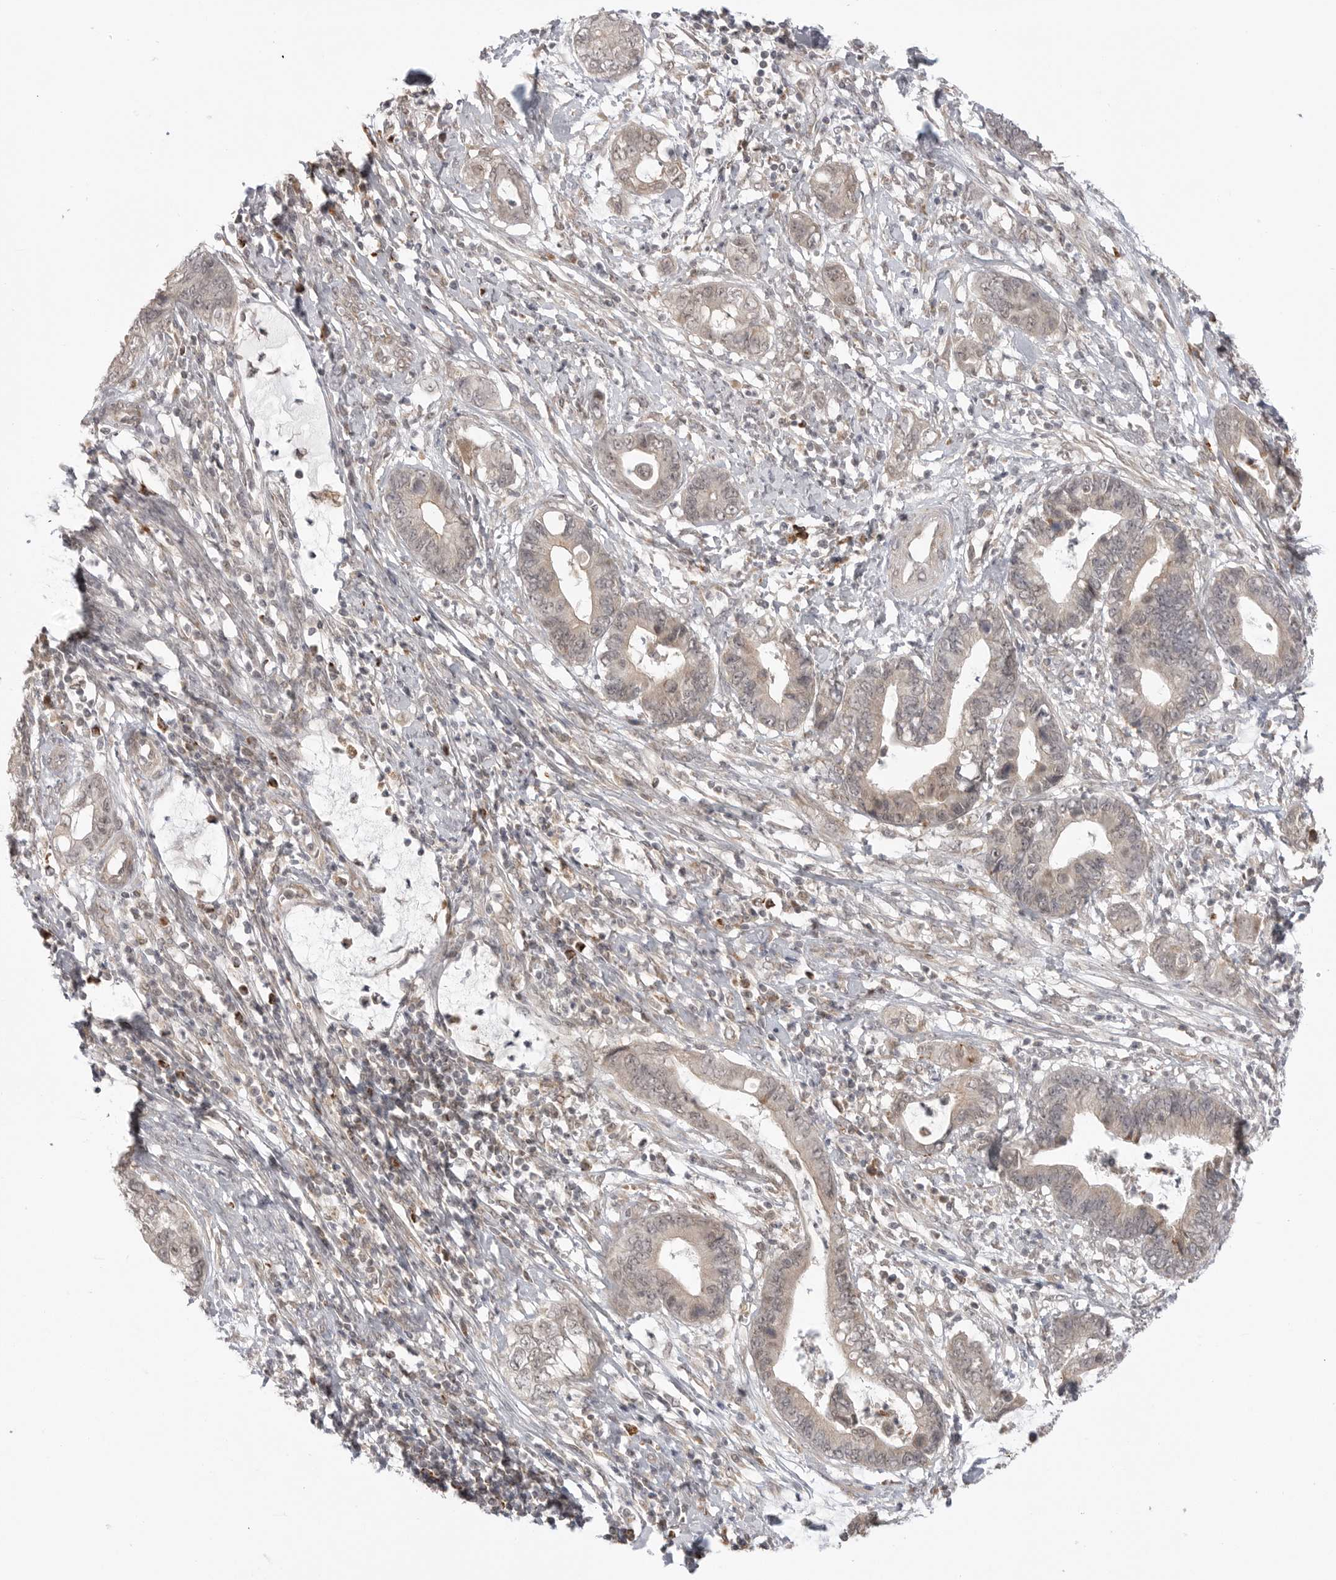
{"staining": {"intensity": "weak", "quantity": "<25%", "location": "nuclear"}, "tissue": "cervical cancer", "cell_type": "Tumor cells", "image_type": "cancer", "snomed": [{"axis": "morphology", "description": "Adenocarcinoma, NOS"}, {"axis": "topography", "description": "Cervix"}], "caption": "This is an IHC micrograph of cervical cancer. There is no positivity in tumor cells.", "gene": "KALRN", "patient": {"sex": "female", "age": 44}}